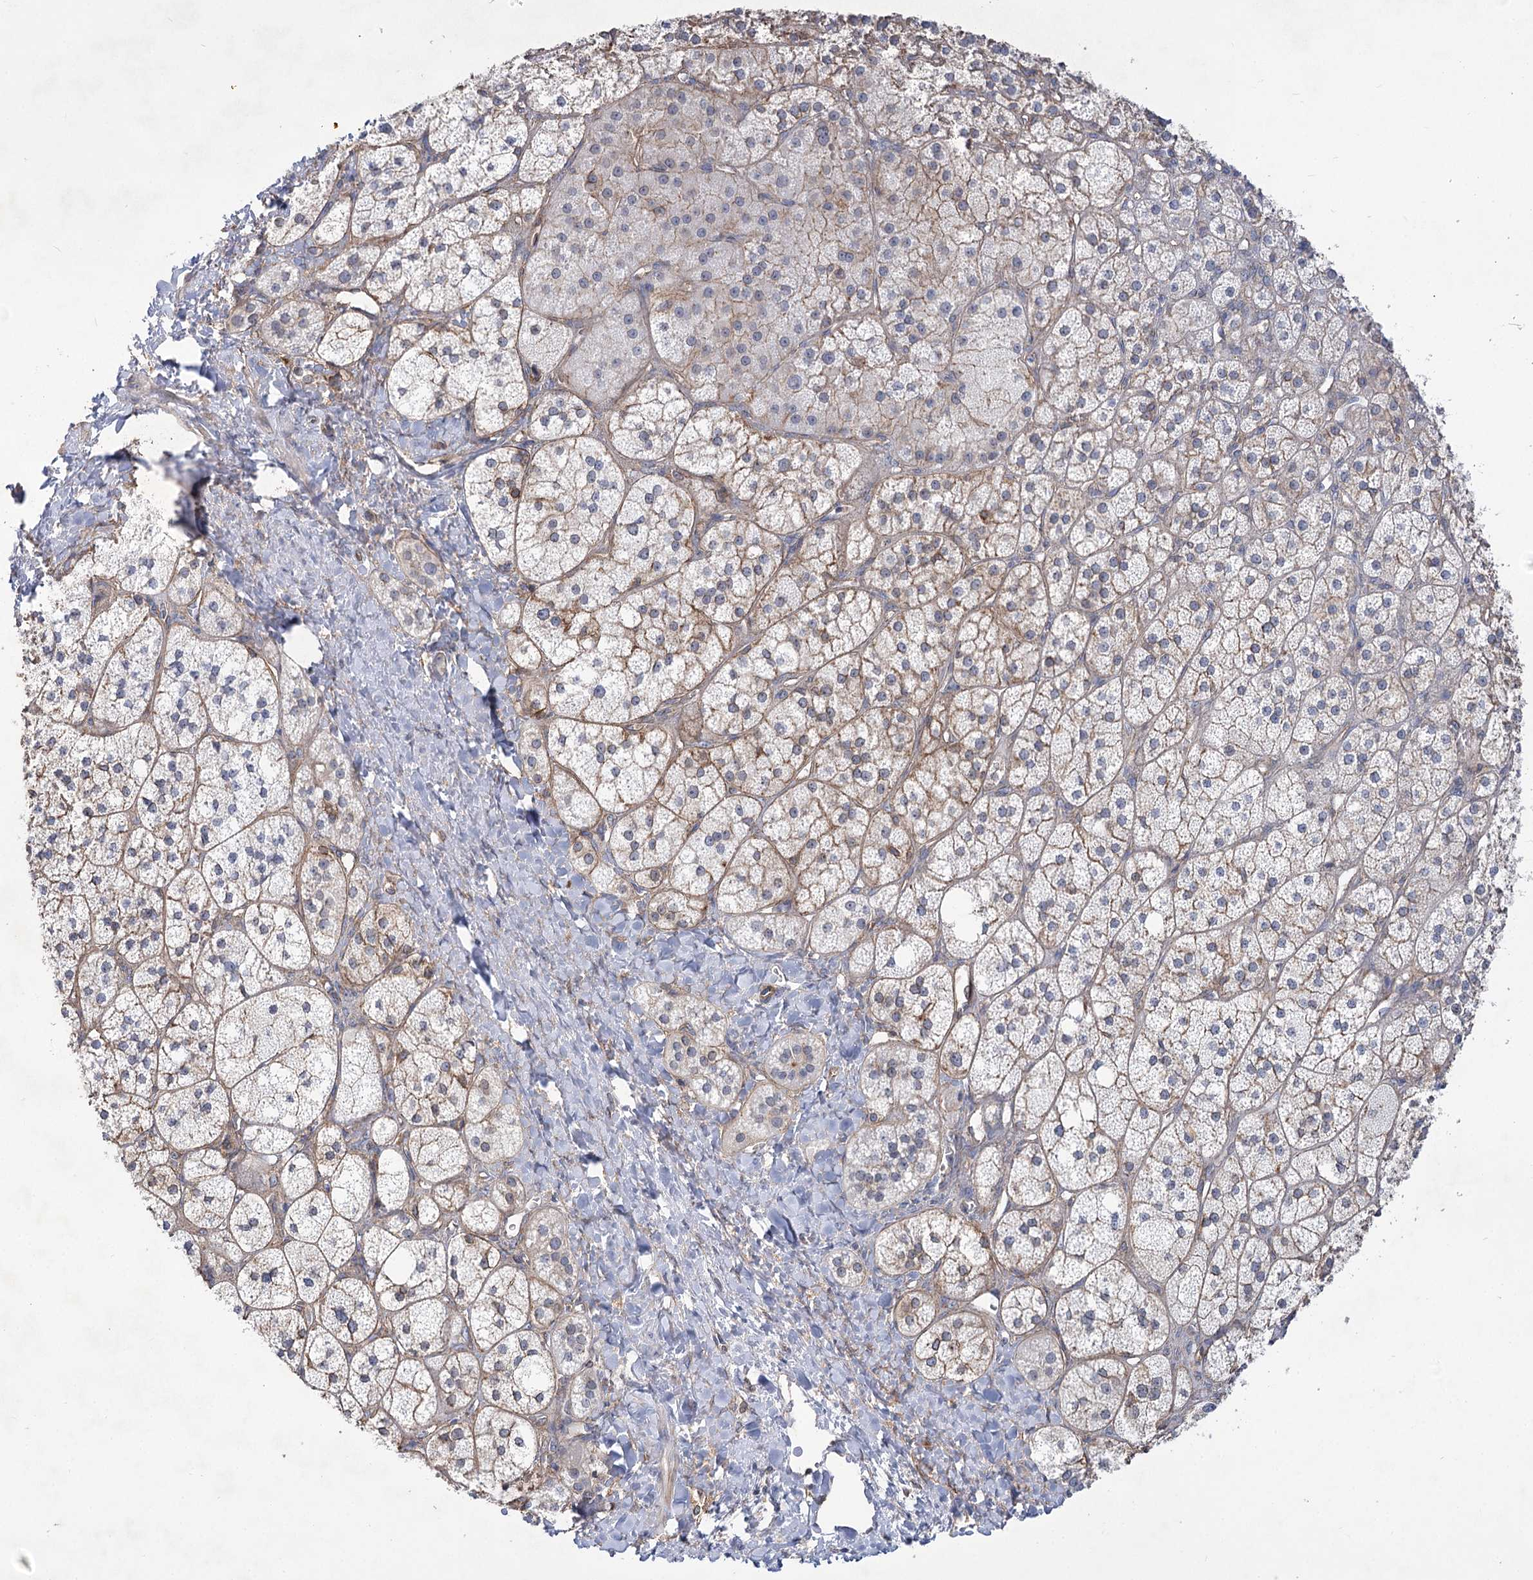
{"staining": {"intensity": "weak", "quantity": "25%-75%", "location": "cytoplasmic/membranous"}, "tissue": "adrenal gland", "cell_type": "Glandular cells", "image_type": "normal", "snomed": [{"axis": "morphology", "description": "Normal tissue, NOS"}, {"axis": "topography", "description": "Adrenal gland"}], "caption": "Protein expression analysis of benign adrenal gland displays weak cytoplasmic/membranous positivity in approximately 25%-75% of glandular cells.", "gene": "SH3BP5L", "patient": {"sex": "male", "age": 61}}